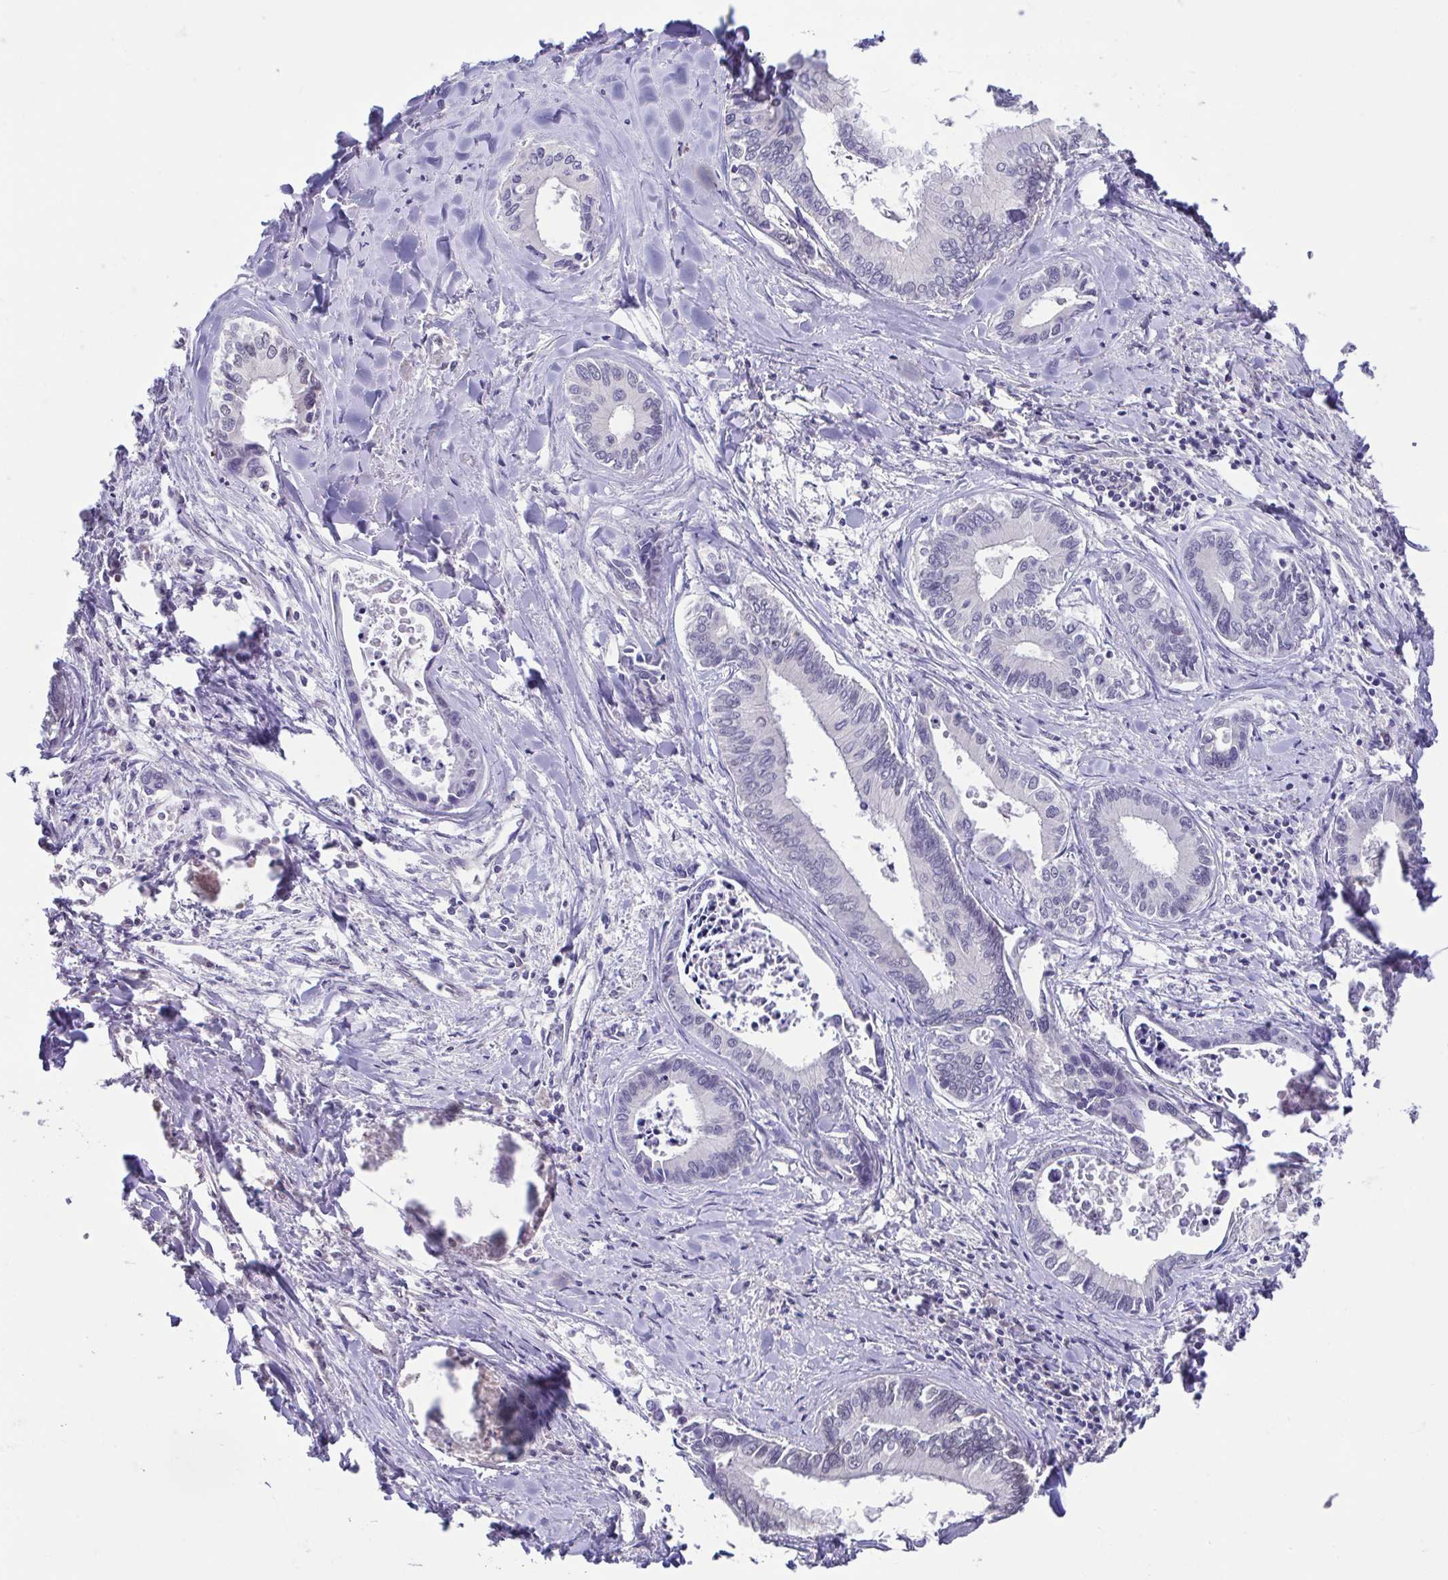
{"staining": {"intensity": "negative", "quantity": "none", "location": "none"}, "tissue": "liver cancer", "cell_type": "Tumor cells", "image_type": "cancer", "snomed": [{"axis": "morphology", "description": "Cholangiocarcinoma"}, {"axis": "topography", "description": "Liver"}], "caption": "Liver cholangiocarcinoma stained for a protein using IHC demonstrates no expression tumor cells.", "gene": "ACTRT3", "patient": {"sex": "male", "age": 66}}